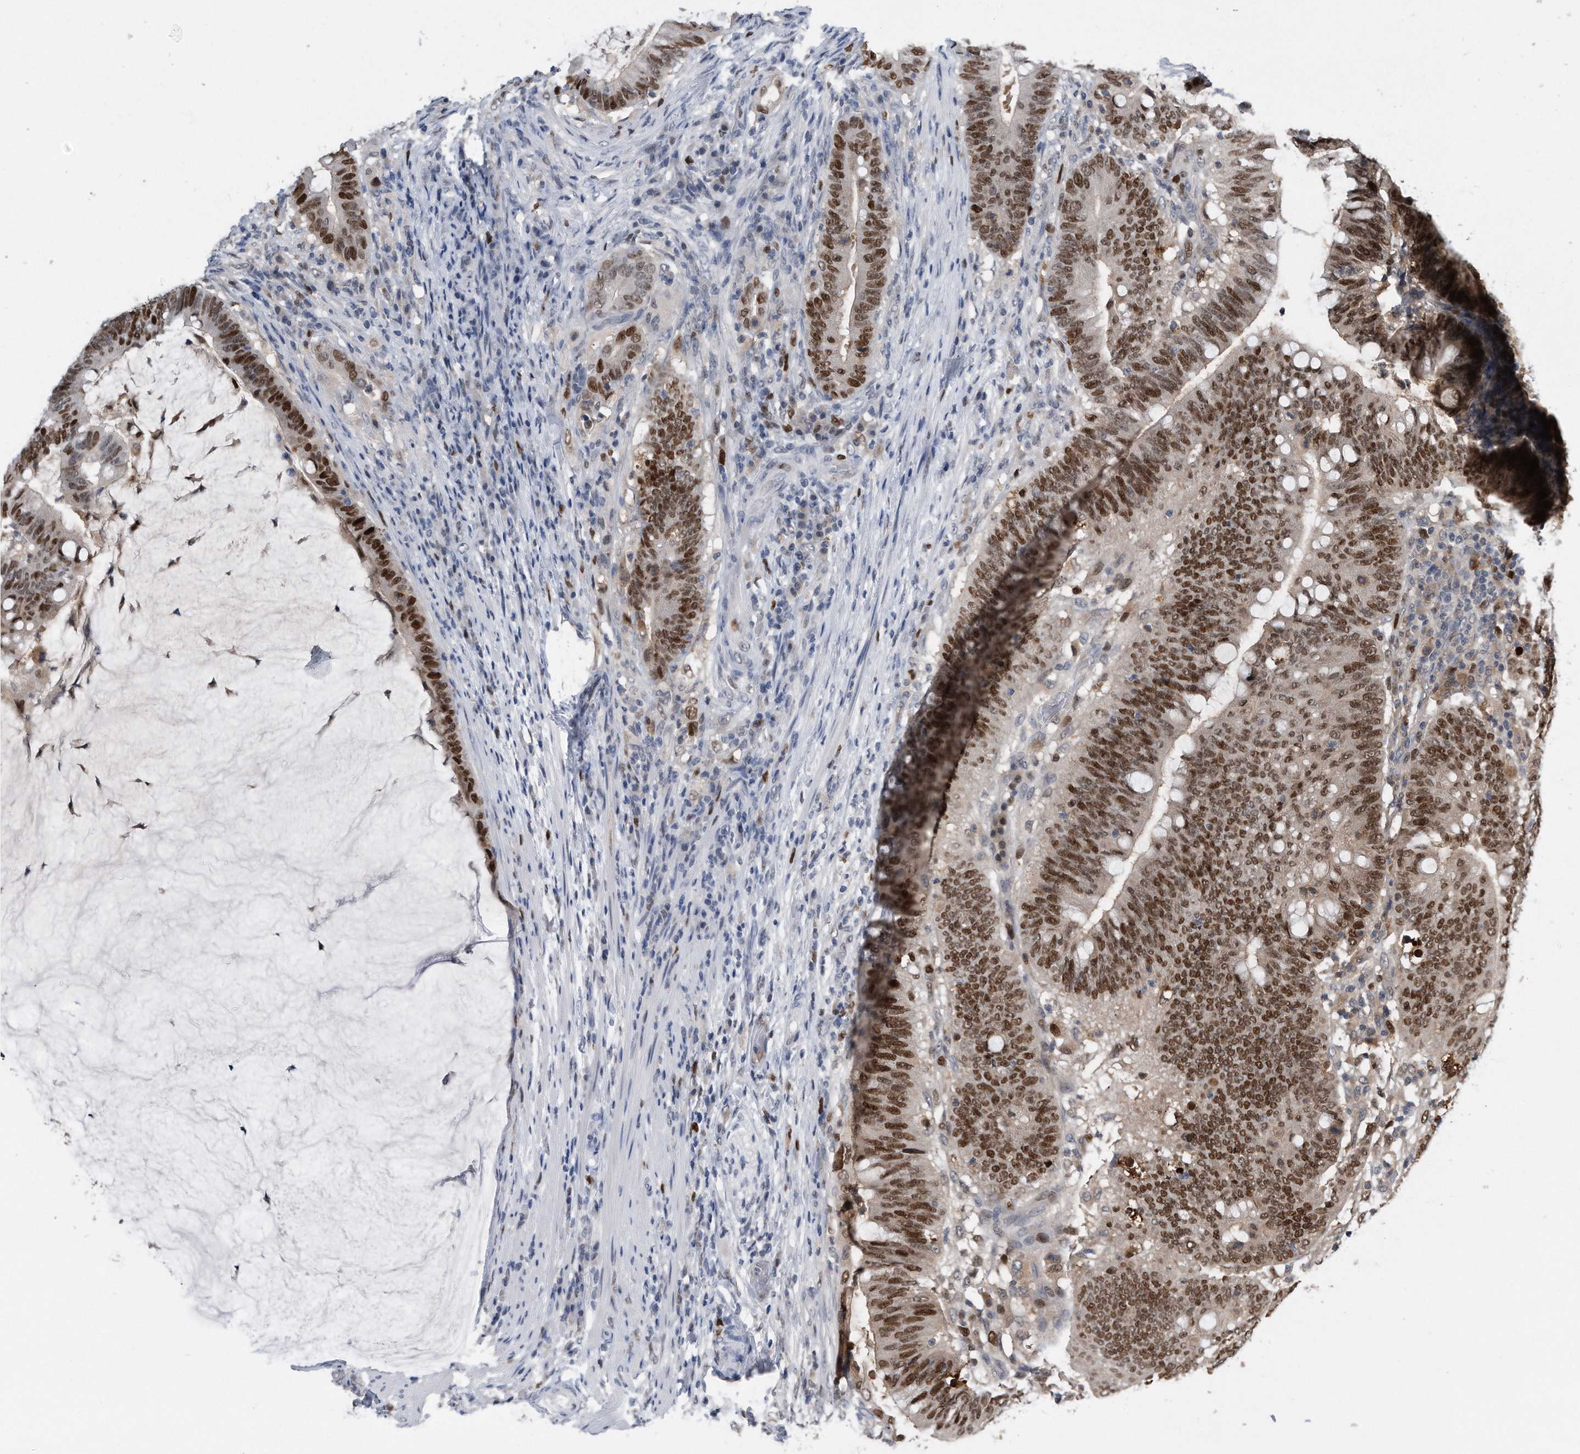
{"staining": {"intensity": "strong", "quantity": ">75%", "location": "nuclear"}, "tissue": "colorectal cancer", "cell_type": "Tumor cells", "image_type": "cancer", "snomed": [{"axis": "morphology", "description": "Adenocarcinoma, NOS"}, {"axis": "topography", "description": "Colon"}], "caption": "A micrograph of adenocarcinoma (colorectal) stained for a protein demonstrates strong nuclear brown staining in tumor cells. (DAB (3,3'-diaminobenzidine) = brown stain, brightfield microscopy at high magnification).", "gene": "PCNA", "patient": {"sex": "female", "age": 66}}